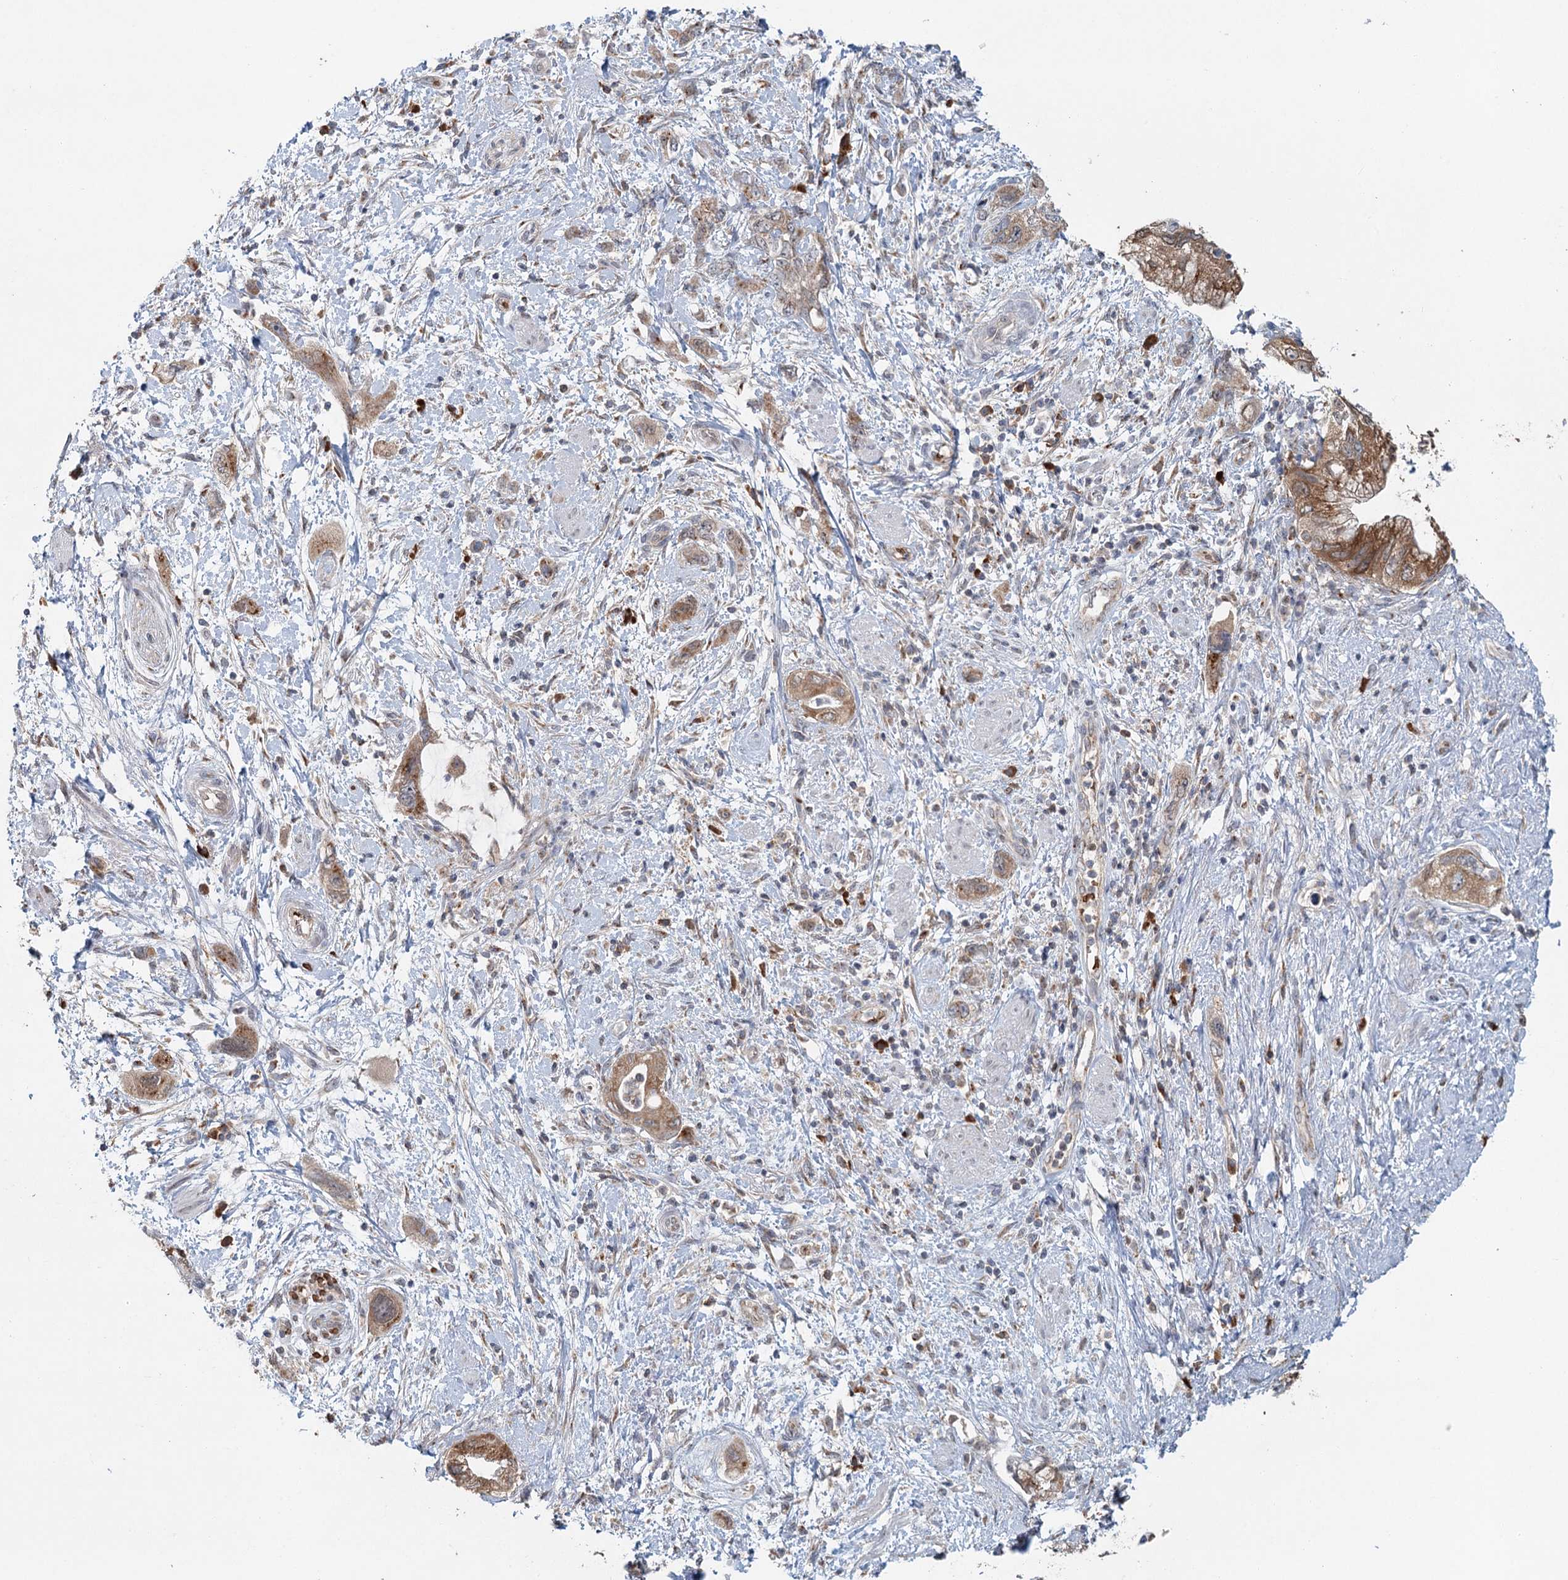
{"staining": {"intensity": "moderate", "quantity": ">75%", "location": "cytoplasmic/membranous"}, "tissue": "pancreatic cancer", "cell_type": "Tumor cells", "image_type": "cancer", "snomed": [{"axis": "morphology", "description": "Adenocarcinoma, NOS"}, {"axis": "topography", "description": "Pancreas"}], "caption": "Moderate cytoplasmic/membranous protein staining is present in about >75% of tumor cells in adenocarcinoma (pancreatic).", "gene": "ADK", "patient": {"sex": "female", "age": 73}}